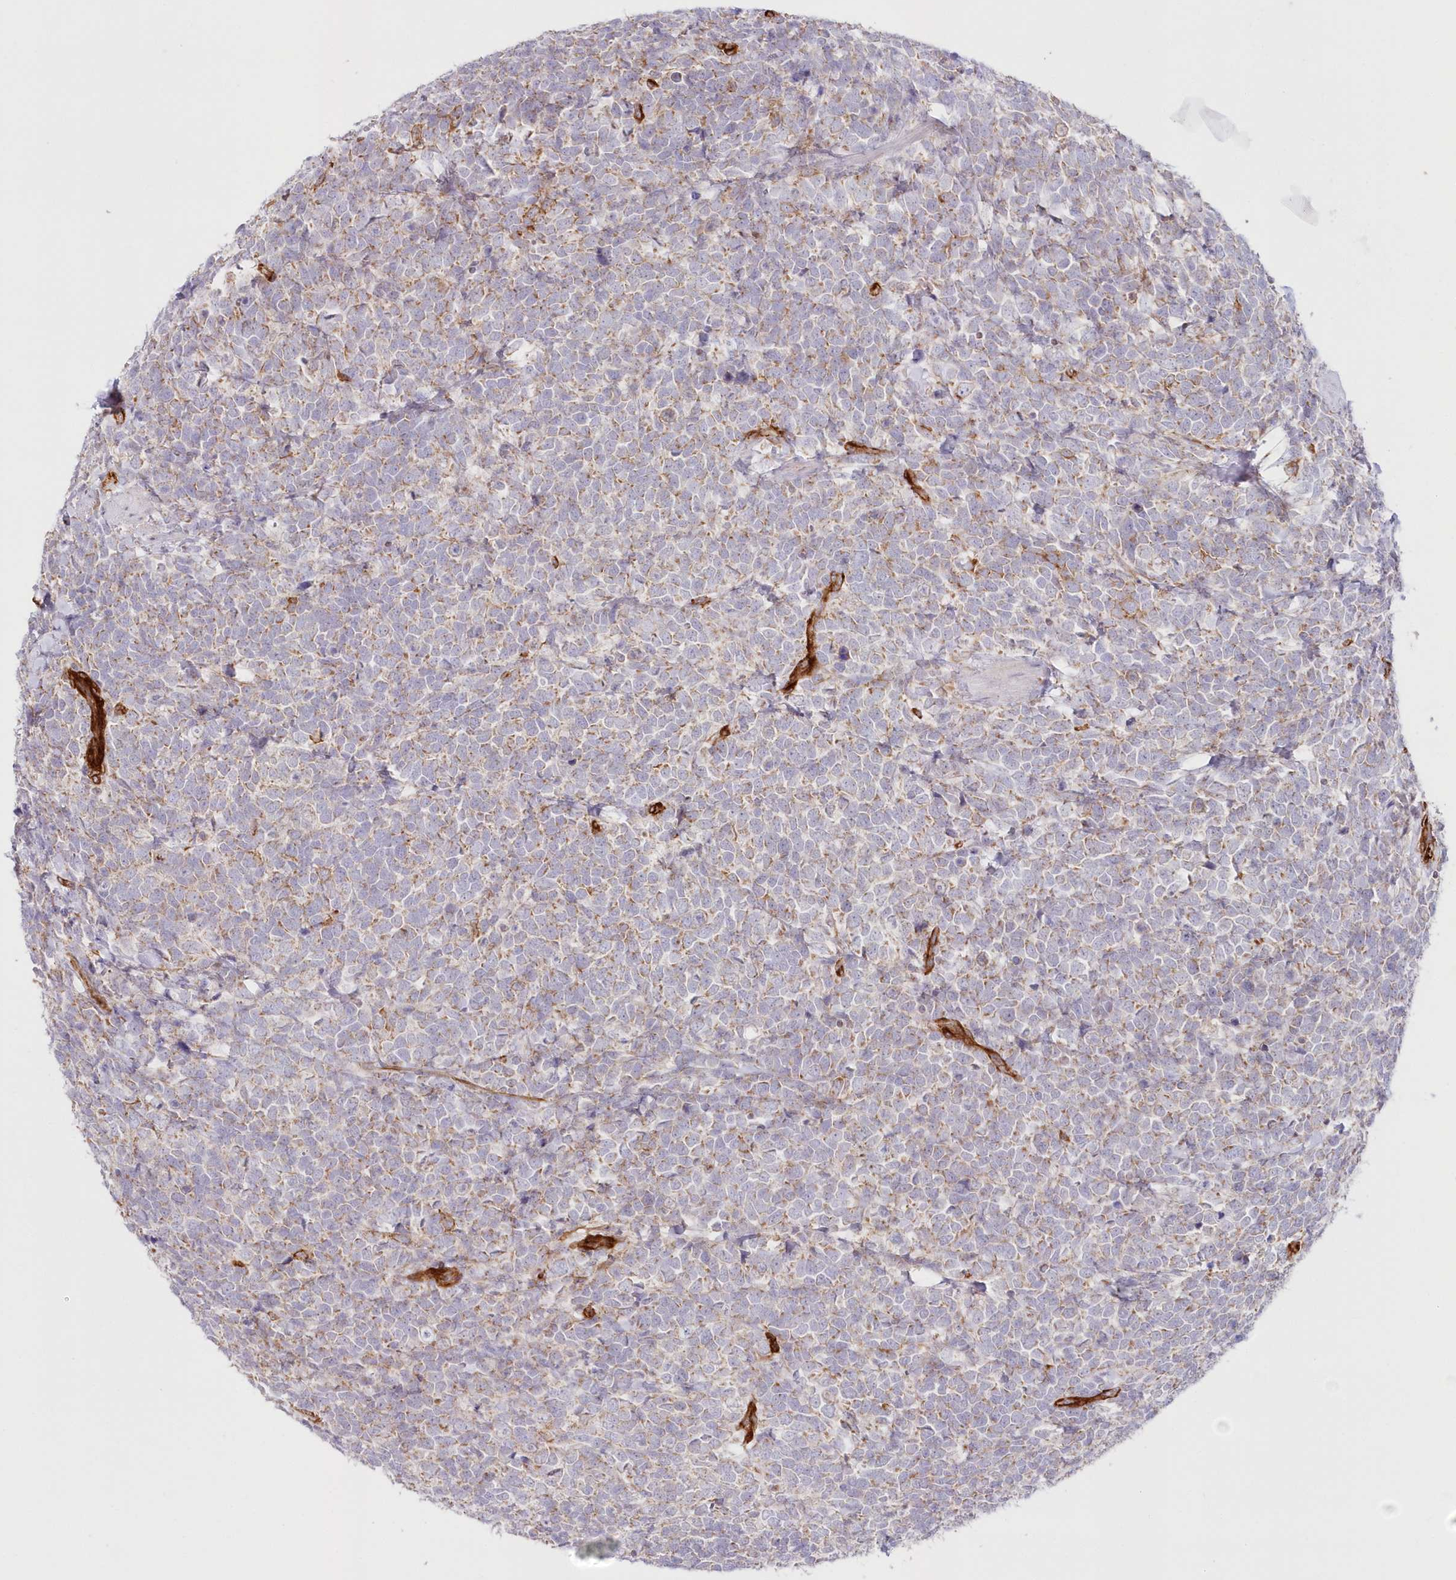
{"staining": {"intensity": "weak", "quantity": "<25%", "location": "cytoplasmic/membranous"}, "tissue": "urothelial cancer", "cell_type": "Tumor cells", "image_type": "cancer", "snomed": [{"axis": "morphology", "description": "Urothelial carcinoma, High grade"}, {"axis": "topography", "description": "Urinary bladder"}], "caption": "The photomicrograph displays no staining of tumor cells in urothelial cancer.", "gene": "AFAP1L2", "patient": {"sex": "female", "age": 82}}